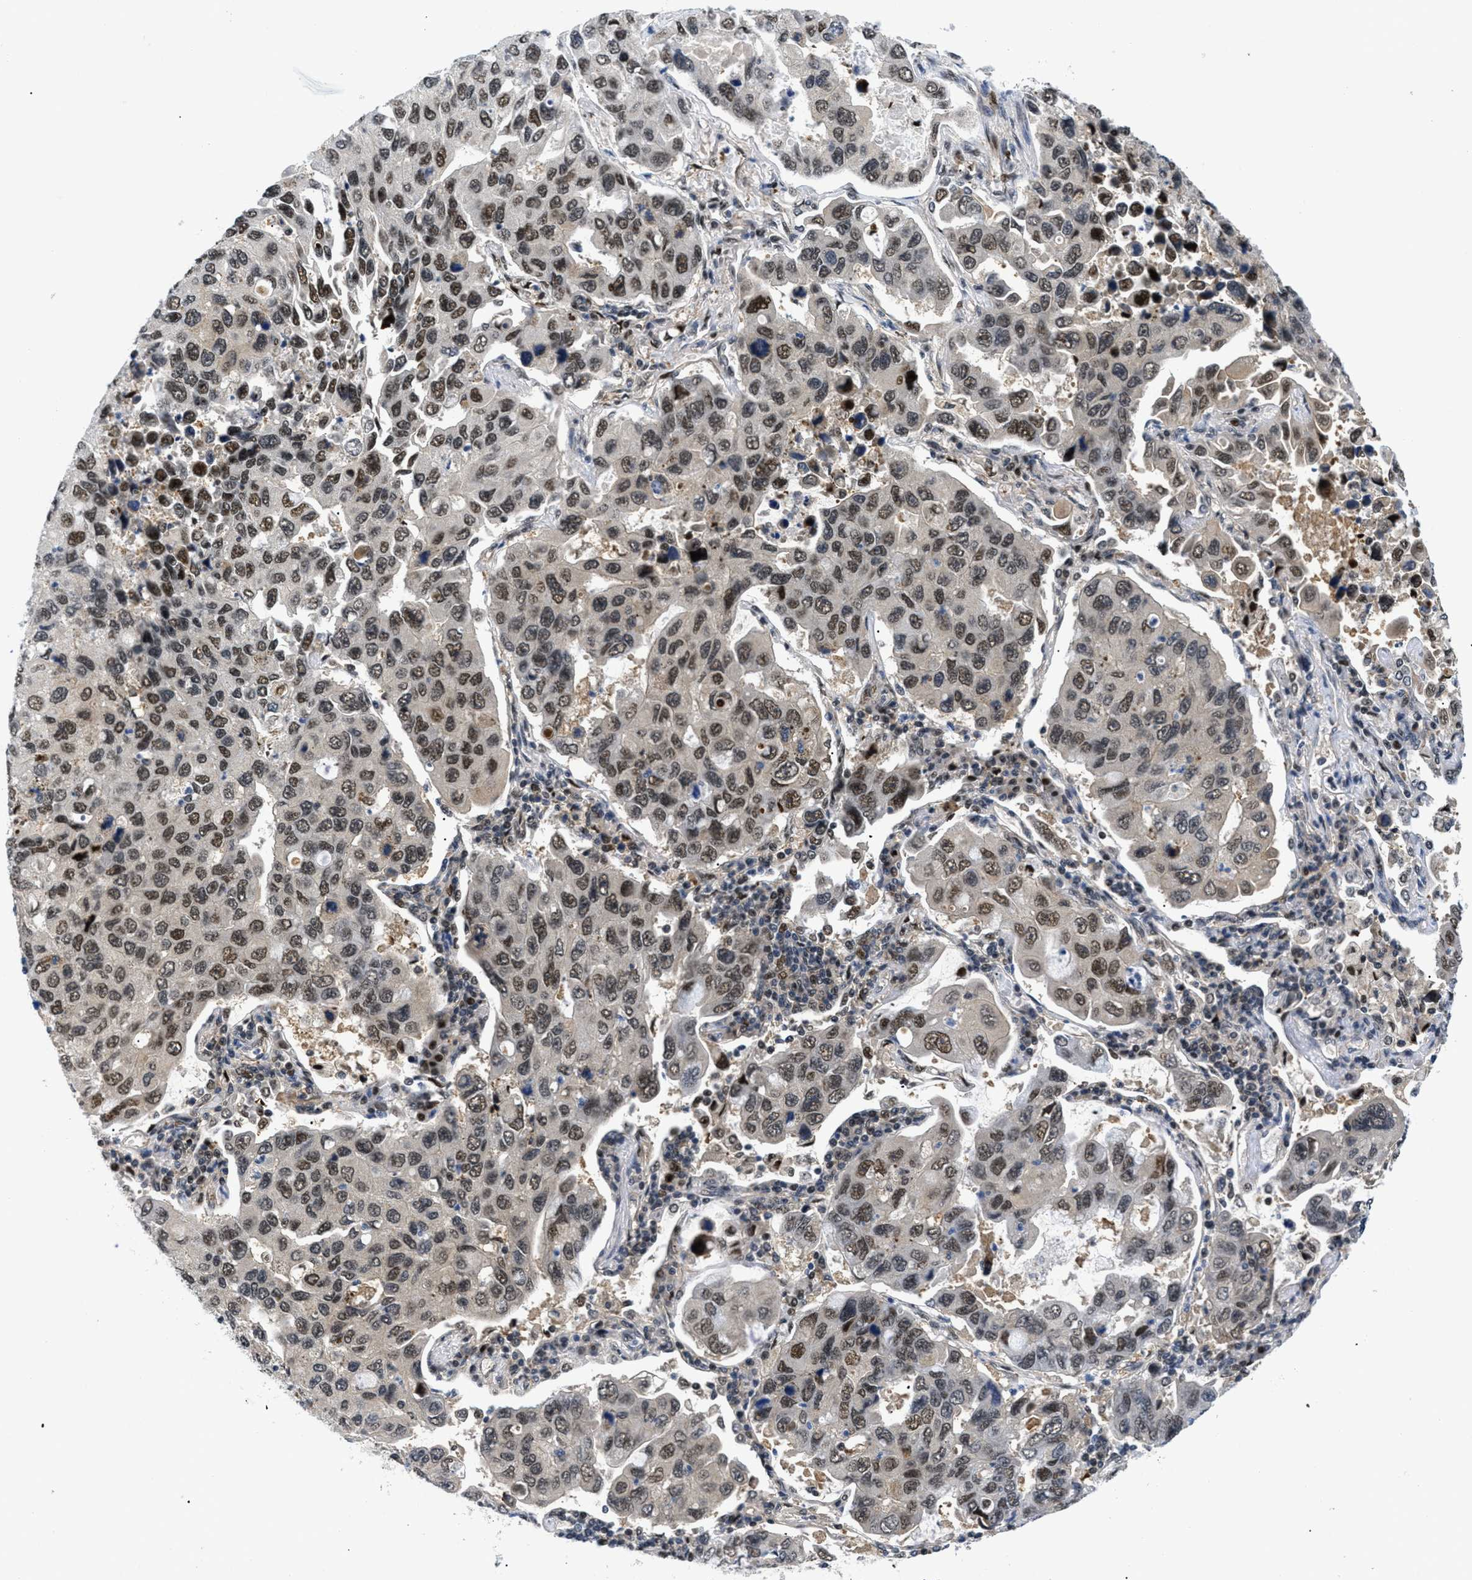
{"staining": {"intensity": "moderate", "quantity": ">75%", "location": "nuclear"}, "tissue": "lung cancer", "cell_type": "Tumor cells", "image_type": "cancer", "snomed": [{"axis": "morphology", "description": "Adenocarcinoma, NOS"}, {"axis": "topography", "description": "Lung"}], "caption": "Immunohistochemical staining of lung cancer (adenocarcinoma) displays moderate nuclear protein staining in approximately >75% of tumor cells.", "gene": "SLC29A2", "patient": {"sex": "male", "age": 64}}